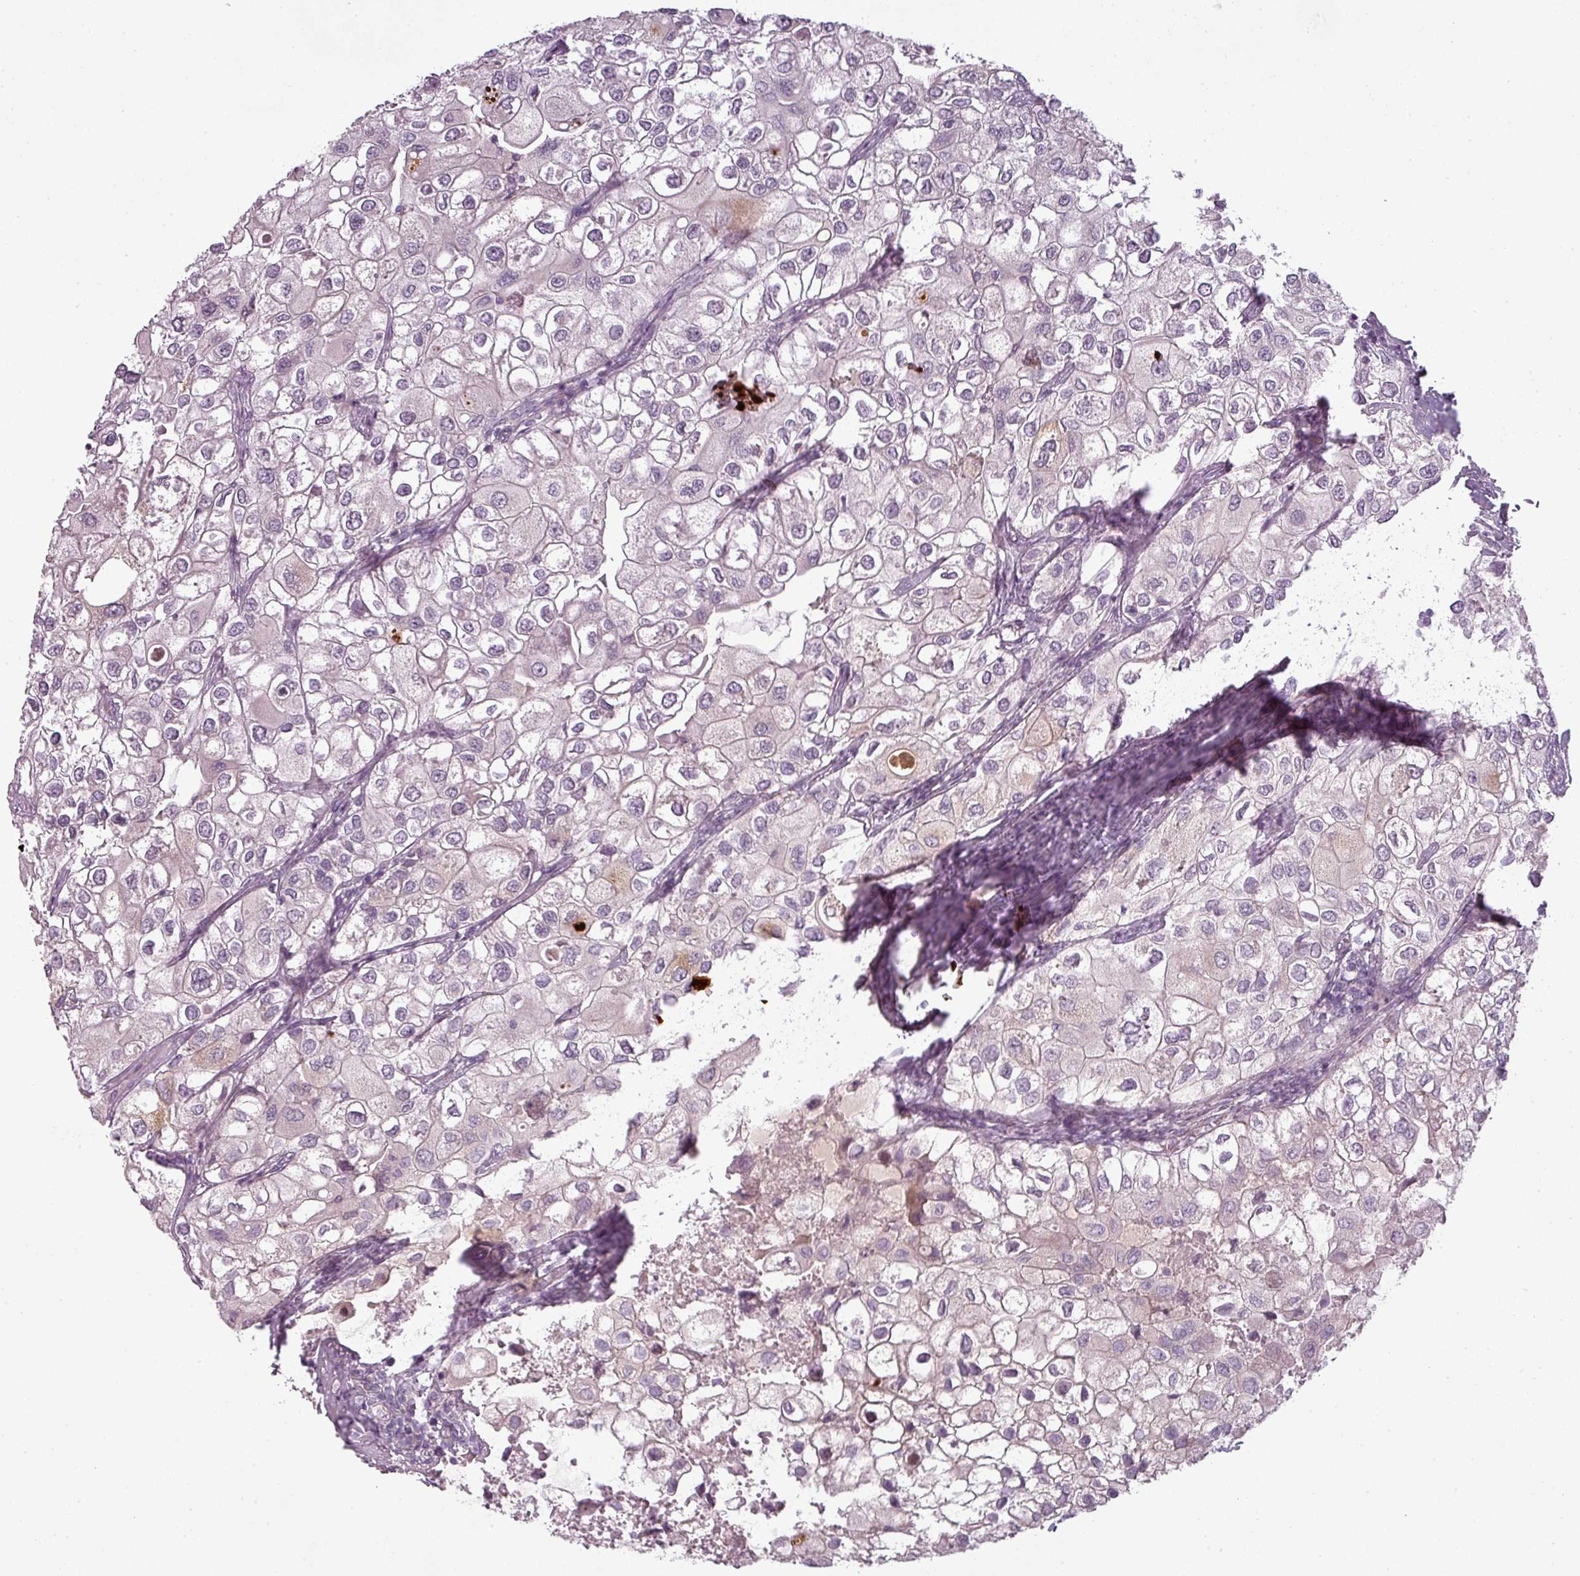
{"staining": {"intensity": "negative", "quantity": "none", "location": "none"}, "tissue": "urothelial cancer", "cell_type": "Tumor cells", "image_type": "cancer", "snomed": [{"axis": "morphology", "description": "Urothelial carcinoma, High grade"}, {"axis": "topography", "description": "Urinary bladder"}], "caption": "DAB (3,3'-diaminobenzidine) immunohistochemical staining of high-grade urothelial carcinoma shows no significant positivity in tumor cells. The staining is performed using DAB brown chromogen with nuclei counter-stained in using hematoxylin.", "gene": "SLC16A9", "patient": {"sex": "male", "age": 64}}